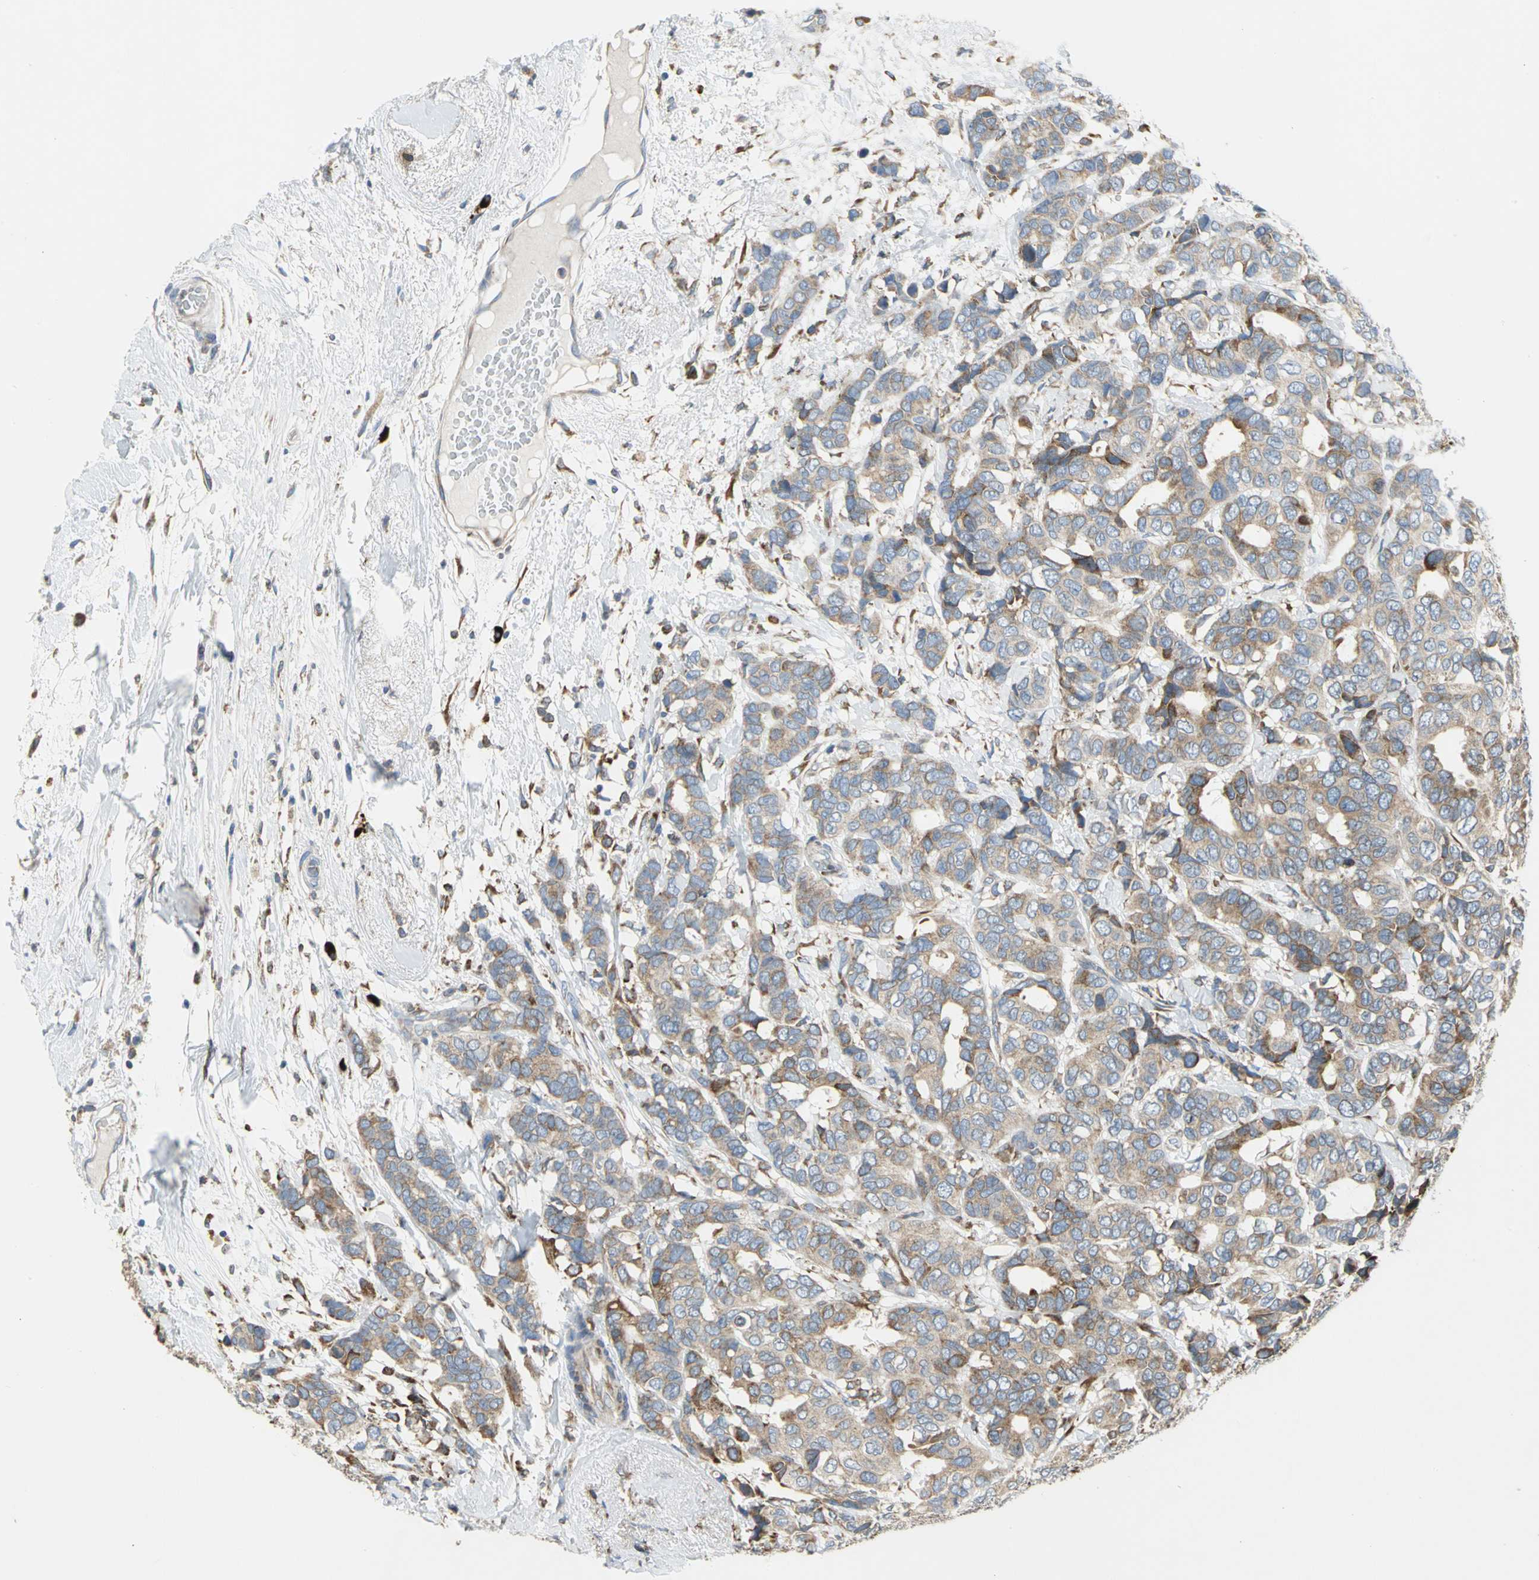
{"staining": {"intensity": "weak", "quantity": ">75%", "location": "cytoplasmic/membranous"}, "tissue": "breast cancer", "cell_type": "Tumor cells", "image_type": "cancer", "snomed": [{"axis": "morphology", "description": "Duct carcinoma"}, {"axis": "topography", "description": "Breast"}], "caption": "Breast cancer was stained to show a protein in brown. There is low levels of weak cytoplasmic/membranous expression in about >75% of tumor cells.", "gene": "SDF2L1", "patient": {"sex": "female", "age": 87}}